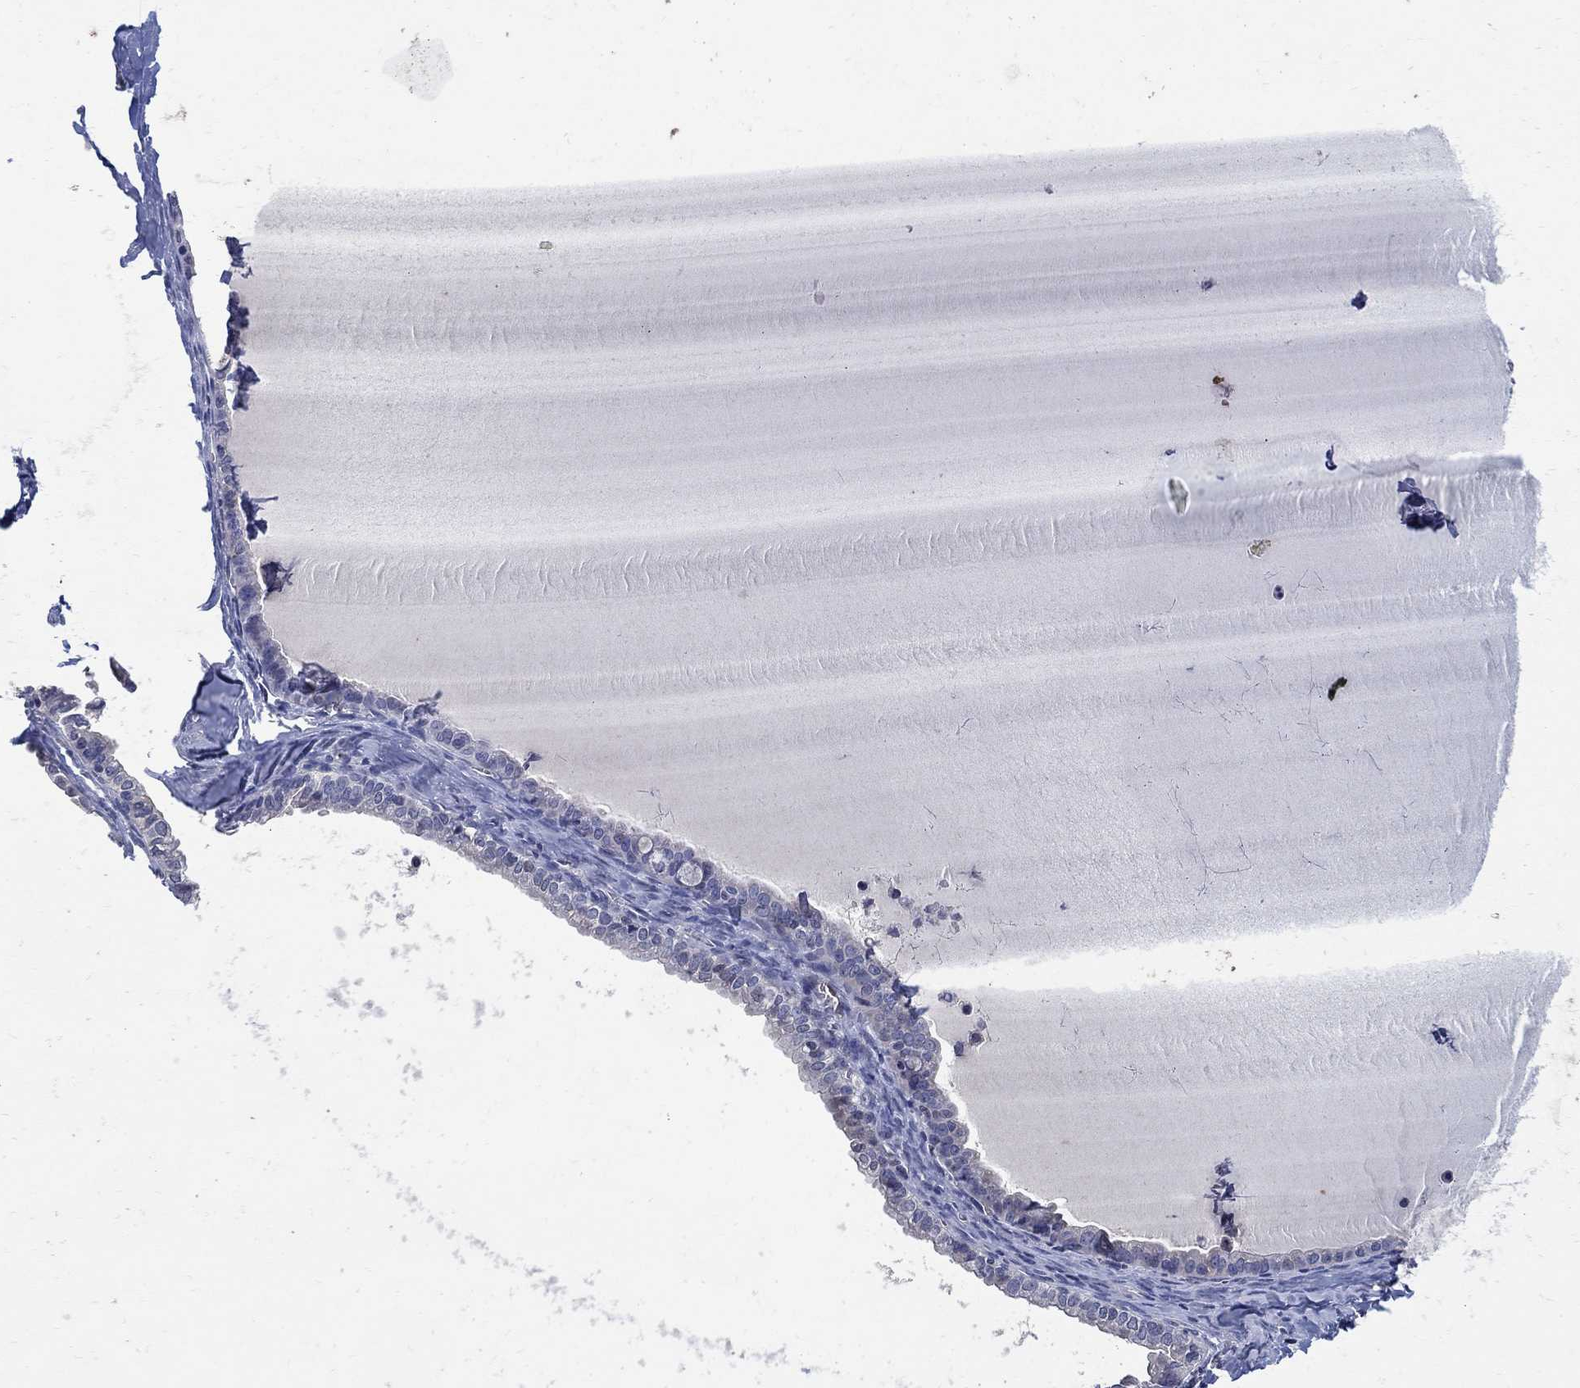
{"staining": {"intensity": "negative", "quantity": "none", "location": "none"}, "tissue": "ovarian cancer", "cell_type": "Tumor cells", "image_type": "cancer", "snomed": [{"axis": "morphology", "description": "Cystadenocarcinoma, mucinous, NOS"}, {"axis": "topography", "description": "Ovary"}], "caption": "Tumor cells are negative for brown protein staining in mucinous cystadenocarcinoma (ovarian).", "gene": "TGM2", "patient": {"sex": "female", "age": 63}}